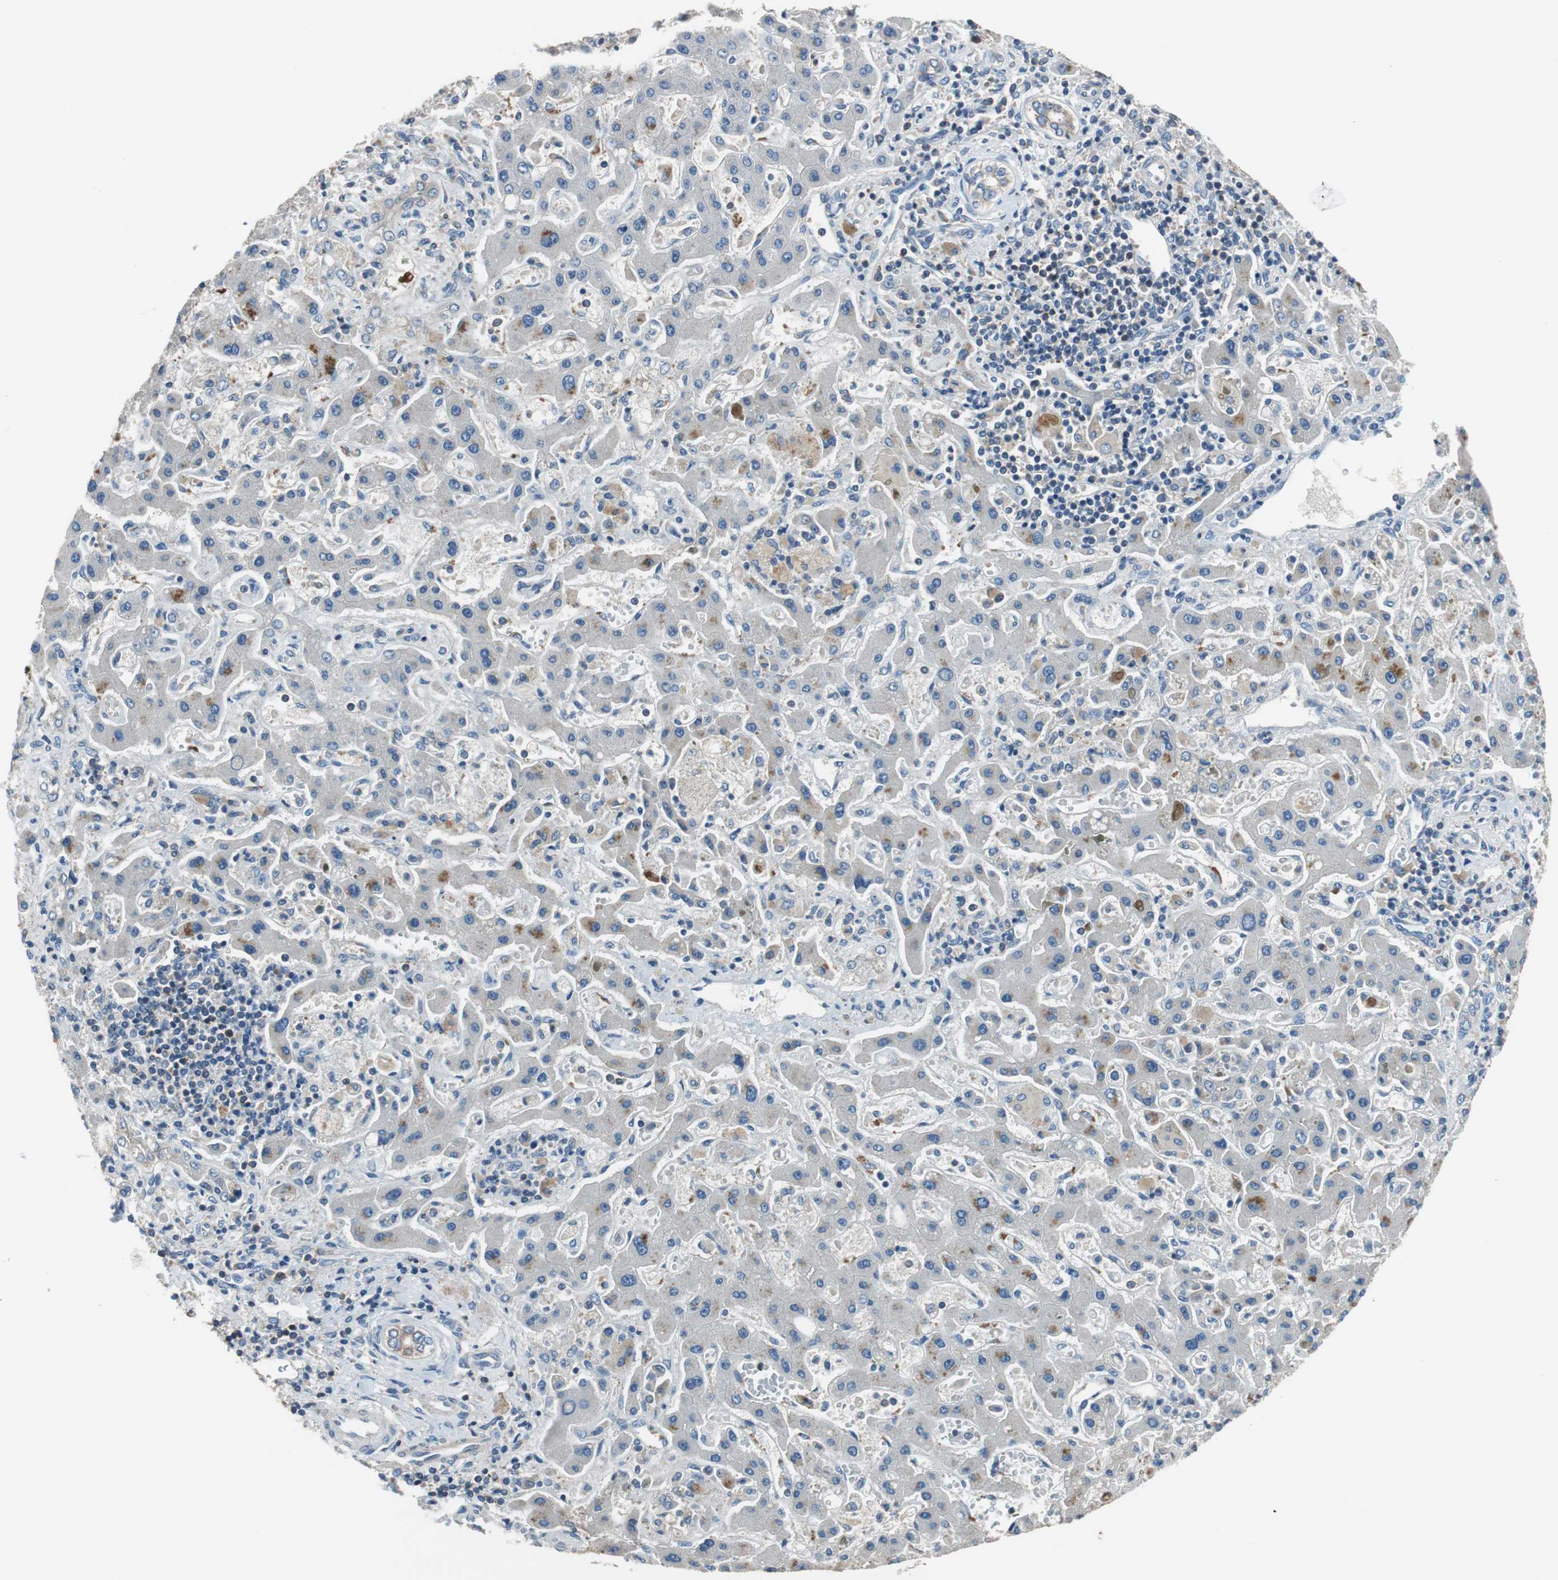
{"staining": {"intensity": "weak", "quantity": "<25%", "location": "cytoplasmic/membranous"}, "tissue": "liver cancer", "cell_type": "Tumor cells", "image_type": "cancer", "snomed": [{"axis": "morphology", "description": "Cholangiocarcinoma"}, {"axis": "topography", "description": "Liver"}], "caption": "There is no significant positivity in tumor cells of liver cancer (cholangiocarcinoma).", "gene": "PRKCA", "patient": {"sex": "male", "age": 50}}